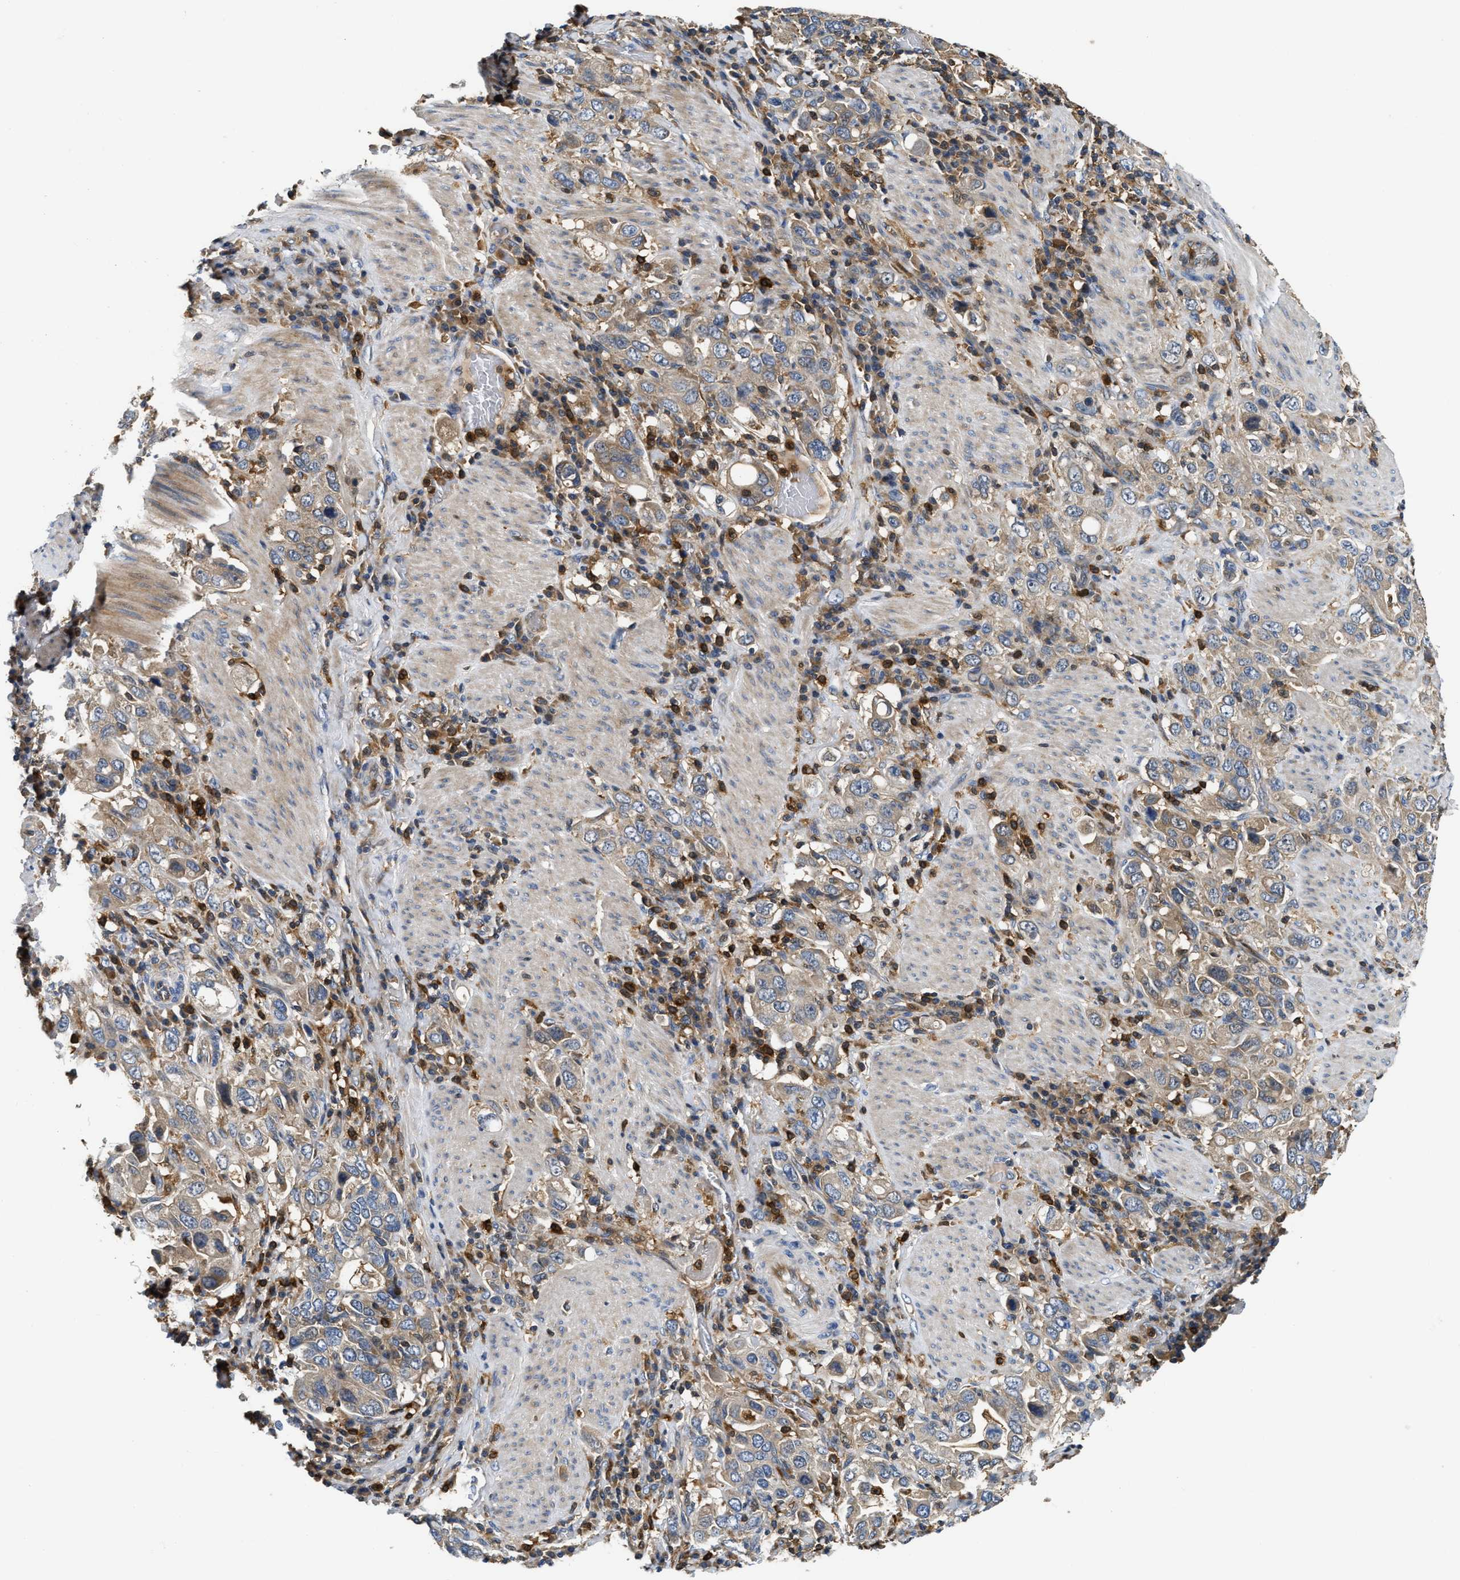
{"staining": {"intensity": "weak", "quantity": "<25%", "location": "cytoplasmic/membranous"}, "tissue": "stomach cancer", "cell_type": "Tumor cells", "image_type": "cancer", "snomed": [{"axis": "morphology", "description": "Adenocarcinoma, NOS"}, {"axis": "topography", "description": "Stomach, upper"}], "caption": "Protein analysis of stomach cancer (adenocarcinoma) exhibits no significant staining in tumor cells.", "gene": "OSTF1", "patient": {"sex": "male", "age": 62}}